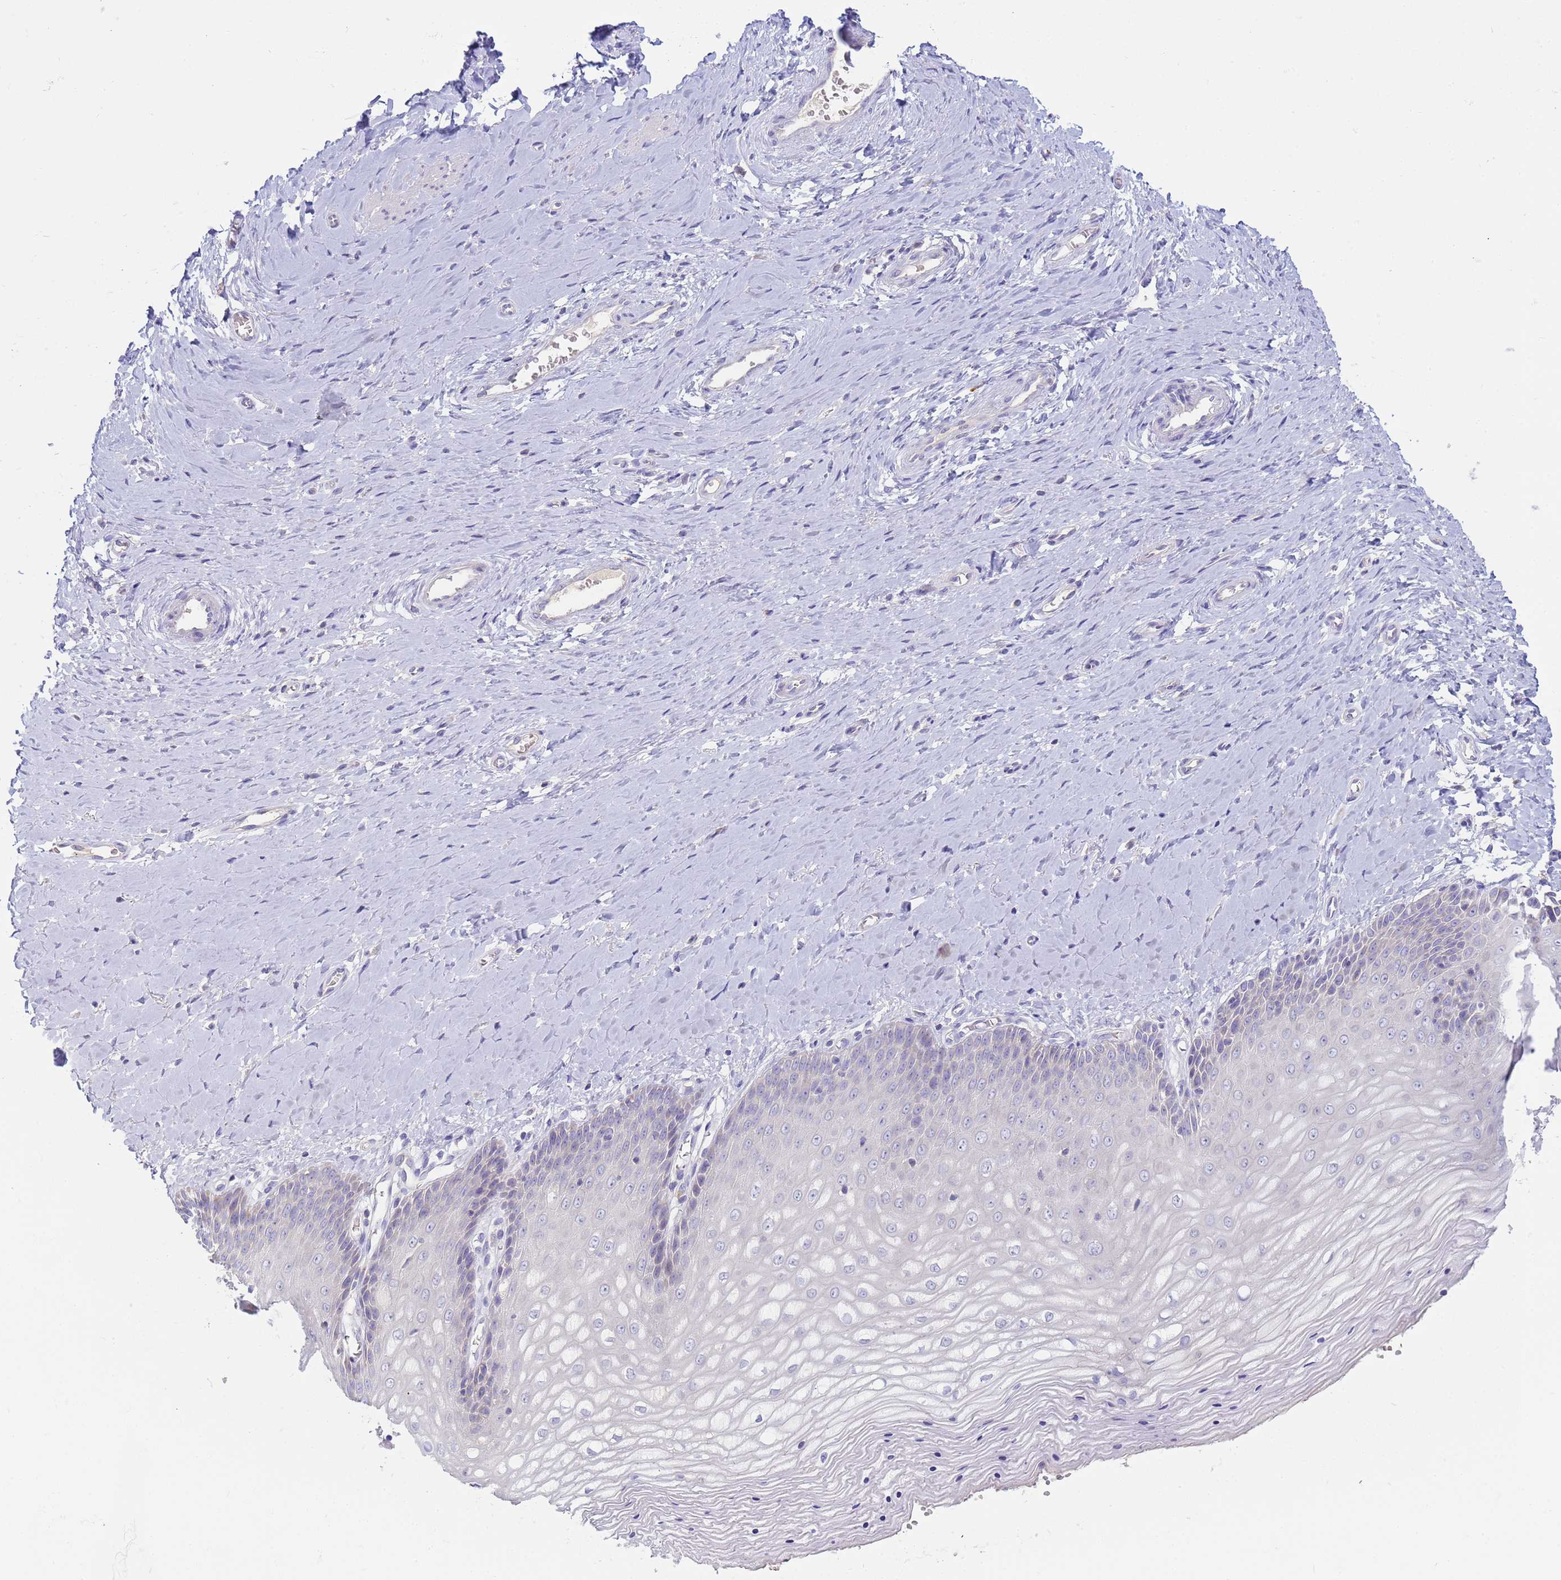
{"staining": {"intensity": "negative", "quantity": "none", "location": "none"}, "tissue": "vagina", "cell_type": "Squamous epithelial cells", "image_type": "normal", "snomed": [{"axis": "morphology", "description": "Normal tissue, NOS"}, {"axis": "topography", "description": "Vagina"}], "caption": "IHC photomicrograph of benign vagina: human vagina stained with DAB (3,3'-diaminobenzidine) shows no significant protein positivity in squamous epithelial cells. Nuclei are stained in blue.", "gene": "CR1", "patient": {"sex": "female", "age": 65}}